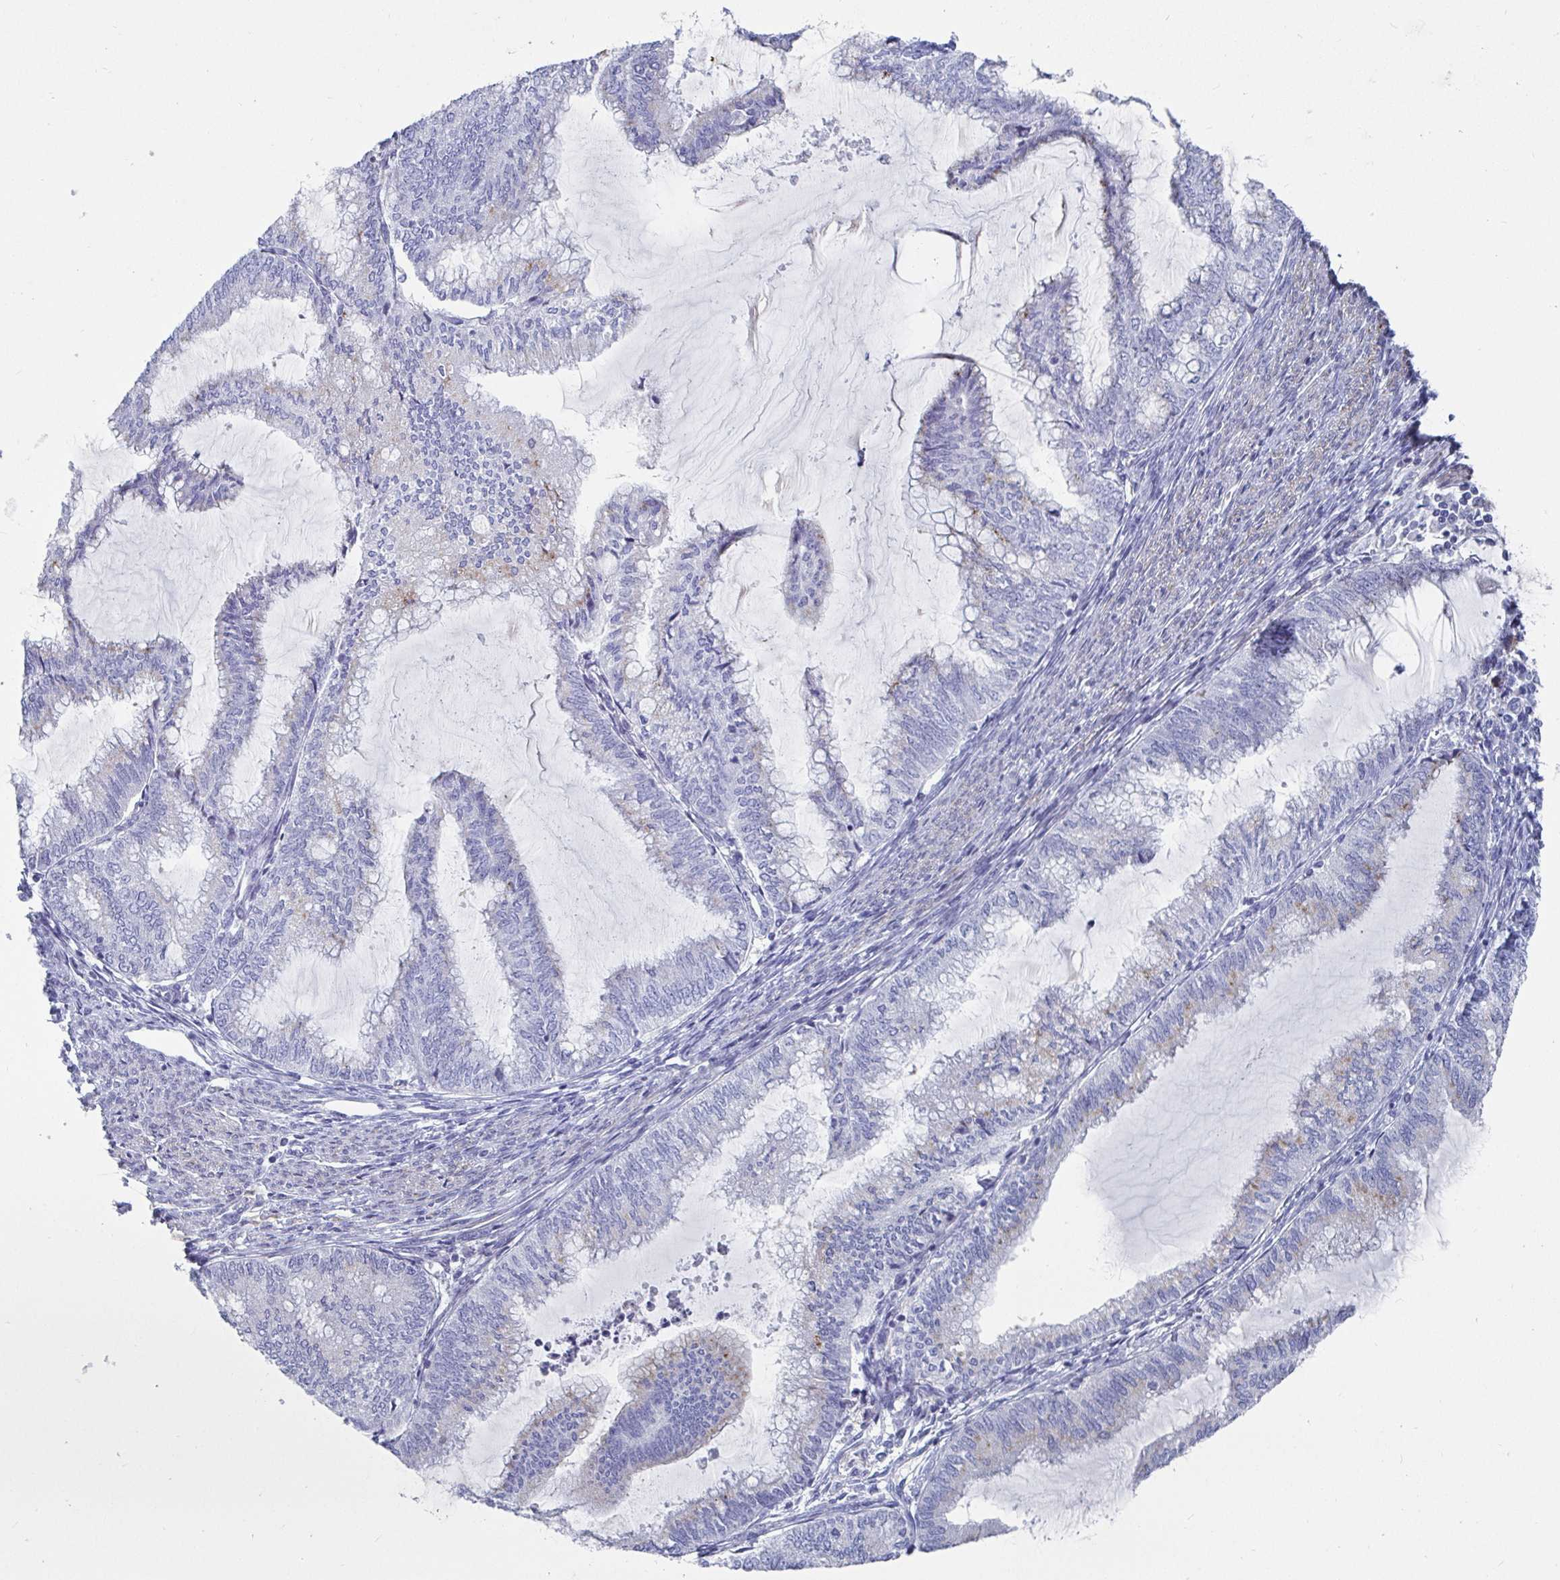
{"staining": {"intensity": "weak", "quantity": "<25%", "location": "cytoplasmic/membranous"}, "tissue": "endometrial cancer", "cell_type": "Tumor cells", "image_type": "cancer", "snomed": [{"axis": "morphology", "description": "Adenocarcinoma, NOS"}, {"axis": "topography", "description": "Endometrium"}], "caption": "An immunohistochemistry photomicrograph of endometrial adenocarcinoma is shown. There is no staining in tumor cells of endometrial adenocarcinoma. Brightfield microscopy of immunohistochemistry (IHC) stained with DAB (brown) and hematoxylin (blue), captured at high magnification.", "gene": "ZFP82", "patient": {"sex": "female", "age": 79}}